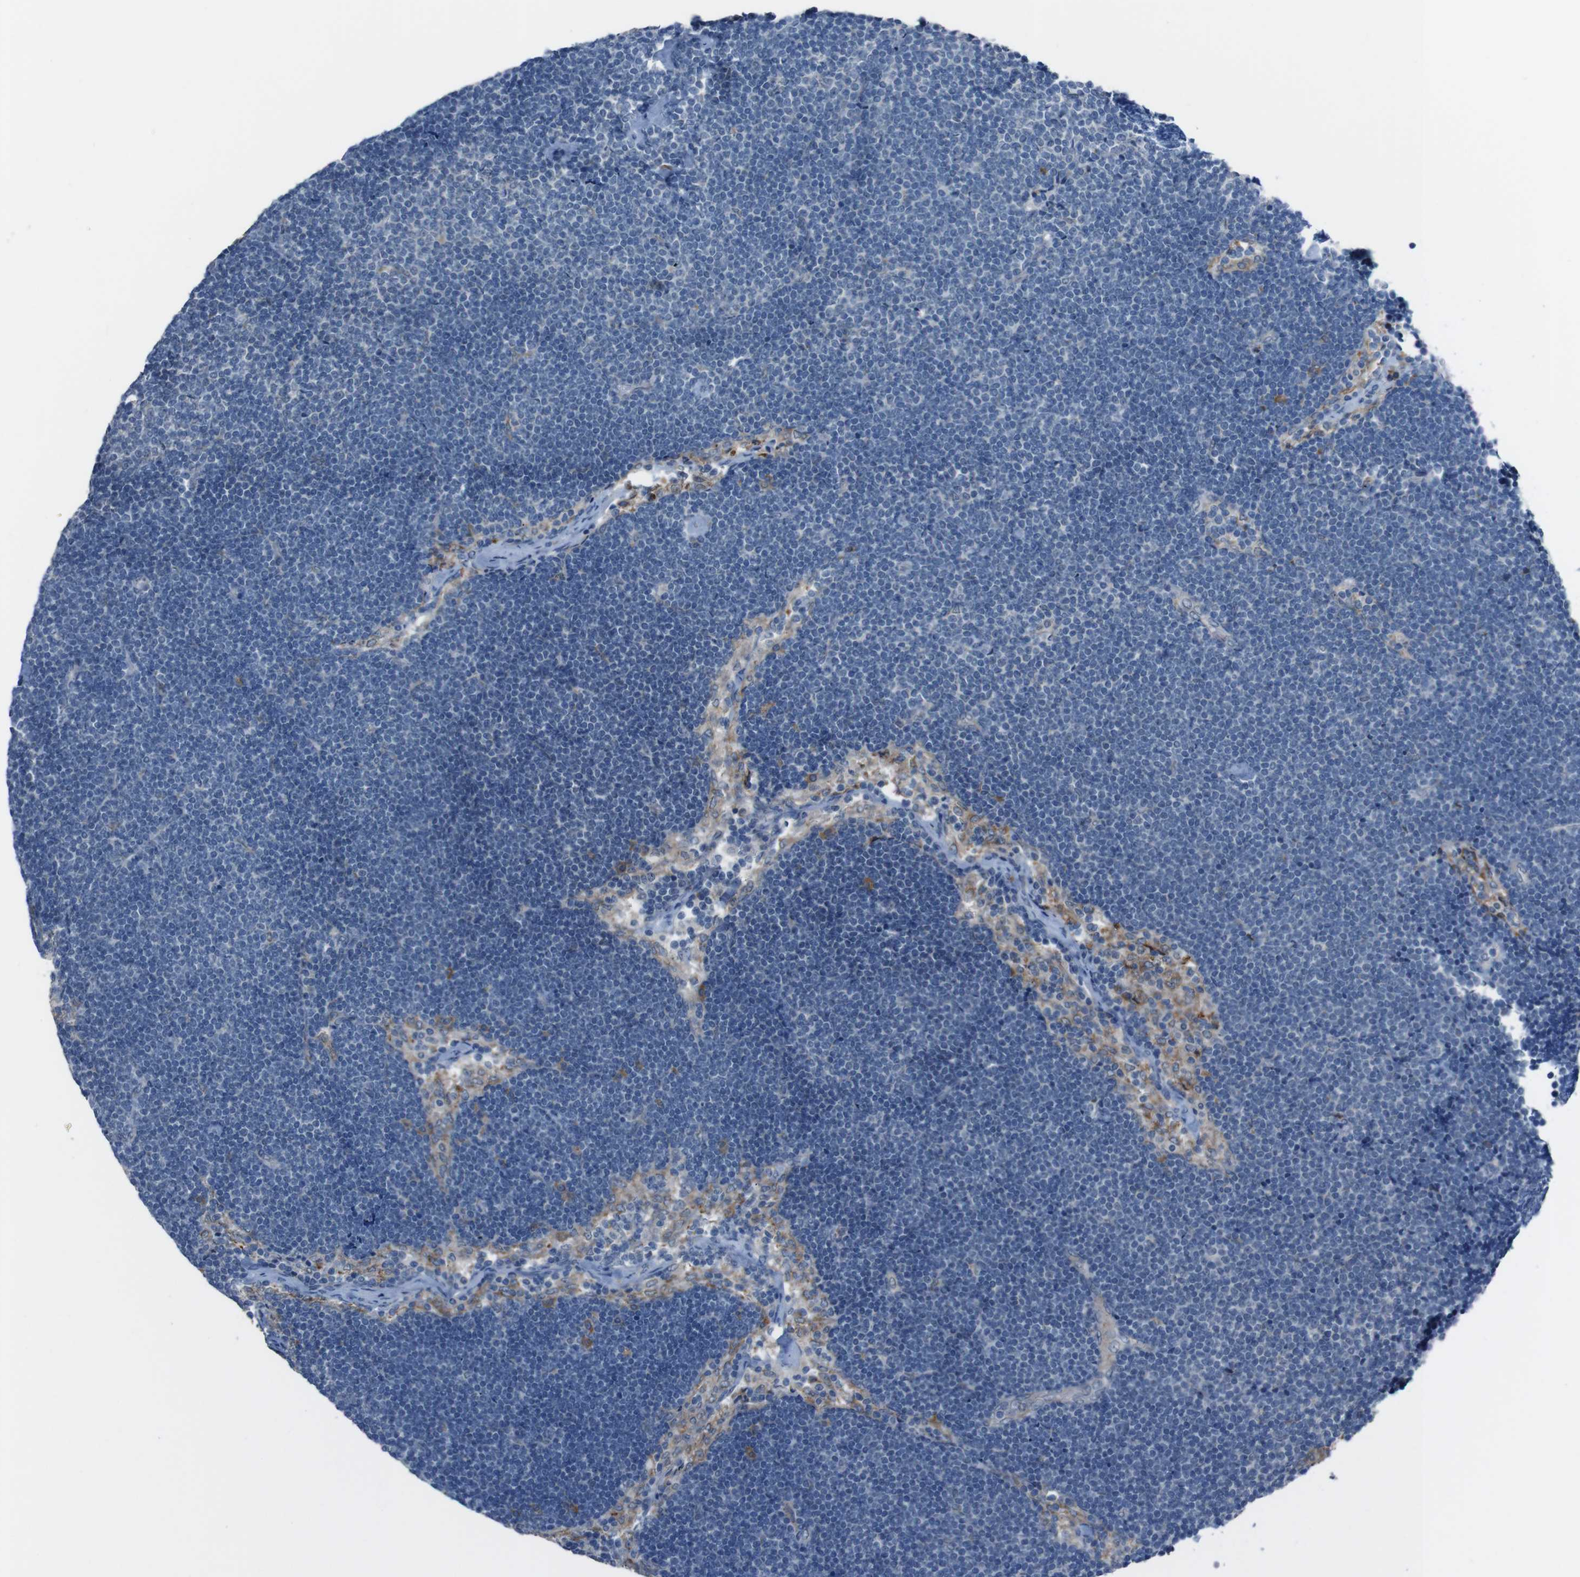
{"staining": {"intensity": "negative", "quantity": "none", "location": "none"}, "tissue": "lymph node", "cell_type": "Germinal center cells", "image_type": "normal", "snomed": [{"axis": "morphology", "description": "Normal tissue, NOS"}, {"axis": "topography", "description": "Lymph node"}], "caption": "Photomicrograph shows no protein expression in germinal center cells of normal lymph node. (Stains: DAB IHC with hematoxylin counter stain, Microscopy: brightfield microscopy at high magnification).", "gene": "CDH22", "patient": {"sex": "male", "age": 63}}